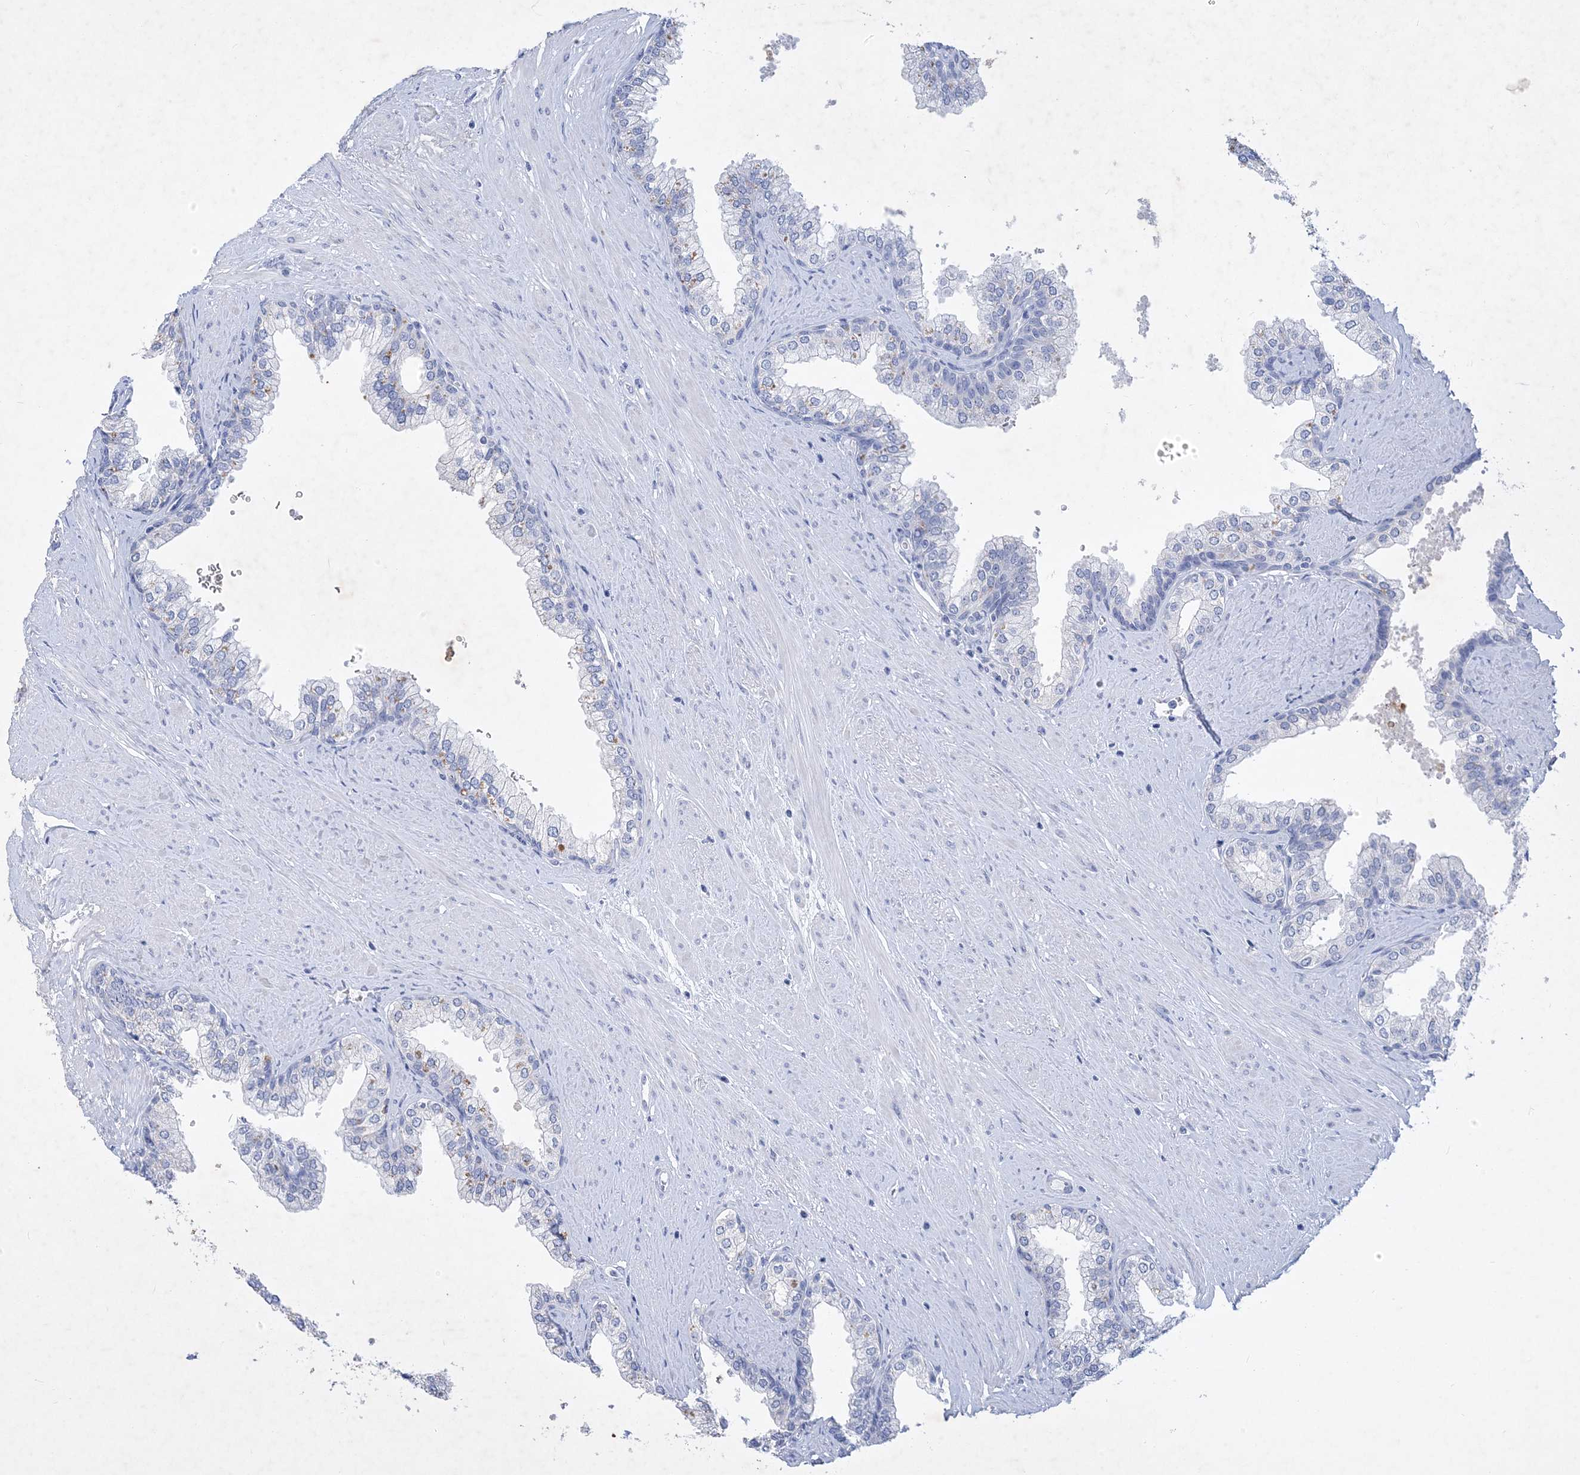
{"staining": {"intensity": "negative", "quantity": "none", "location": "none"}, "tissue": "prostate", "cell_type": "Glandular cells", "image_type": "normal", "snomed": [{"axis": "morphology", "description": "Normal tissue, NOS"}, {"axis": "morphology", "description": "Urothelial carcinoma, Low grade"}, {"axis": "topography", "description": "Urinary bladder"}, {"axis": "topography", "description": "Prostate"}], "caption": "Micrograph shows no protein expression in glandular cells of unremarkable prostate. (DAB (3,3'-diaminobenzidine) immunohistochemistry with hematoxylin counter stain).", "gene": "COPS8", "patient": {"sex": "male", "age": 60}}